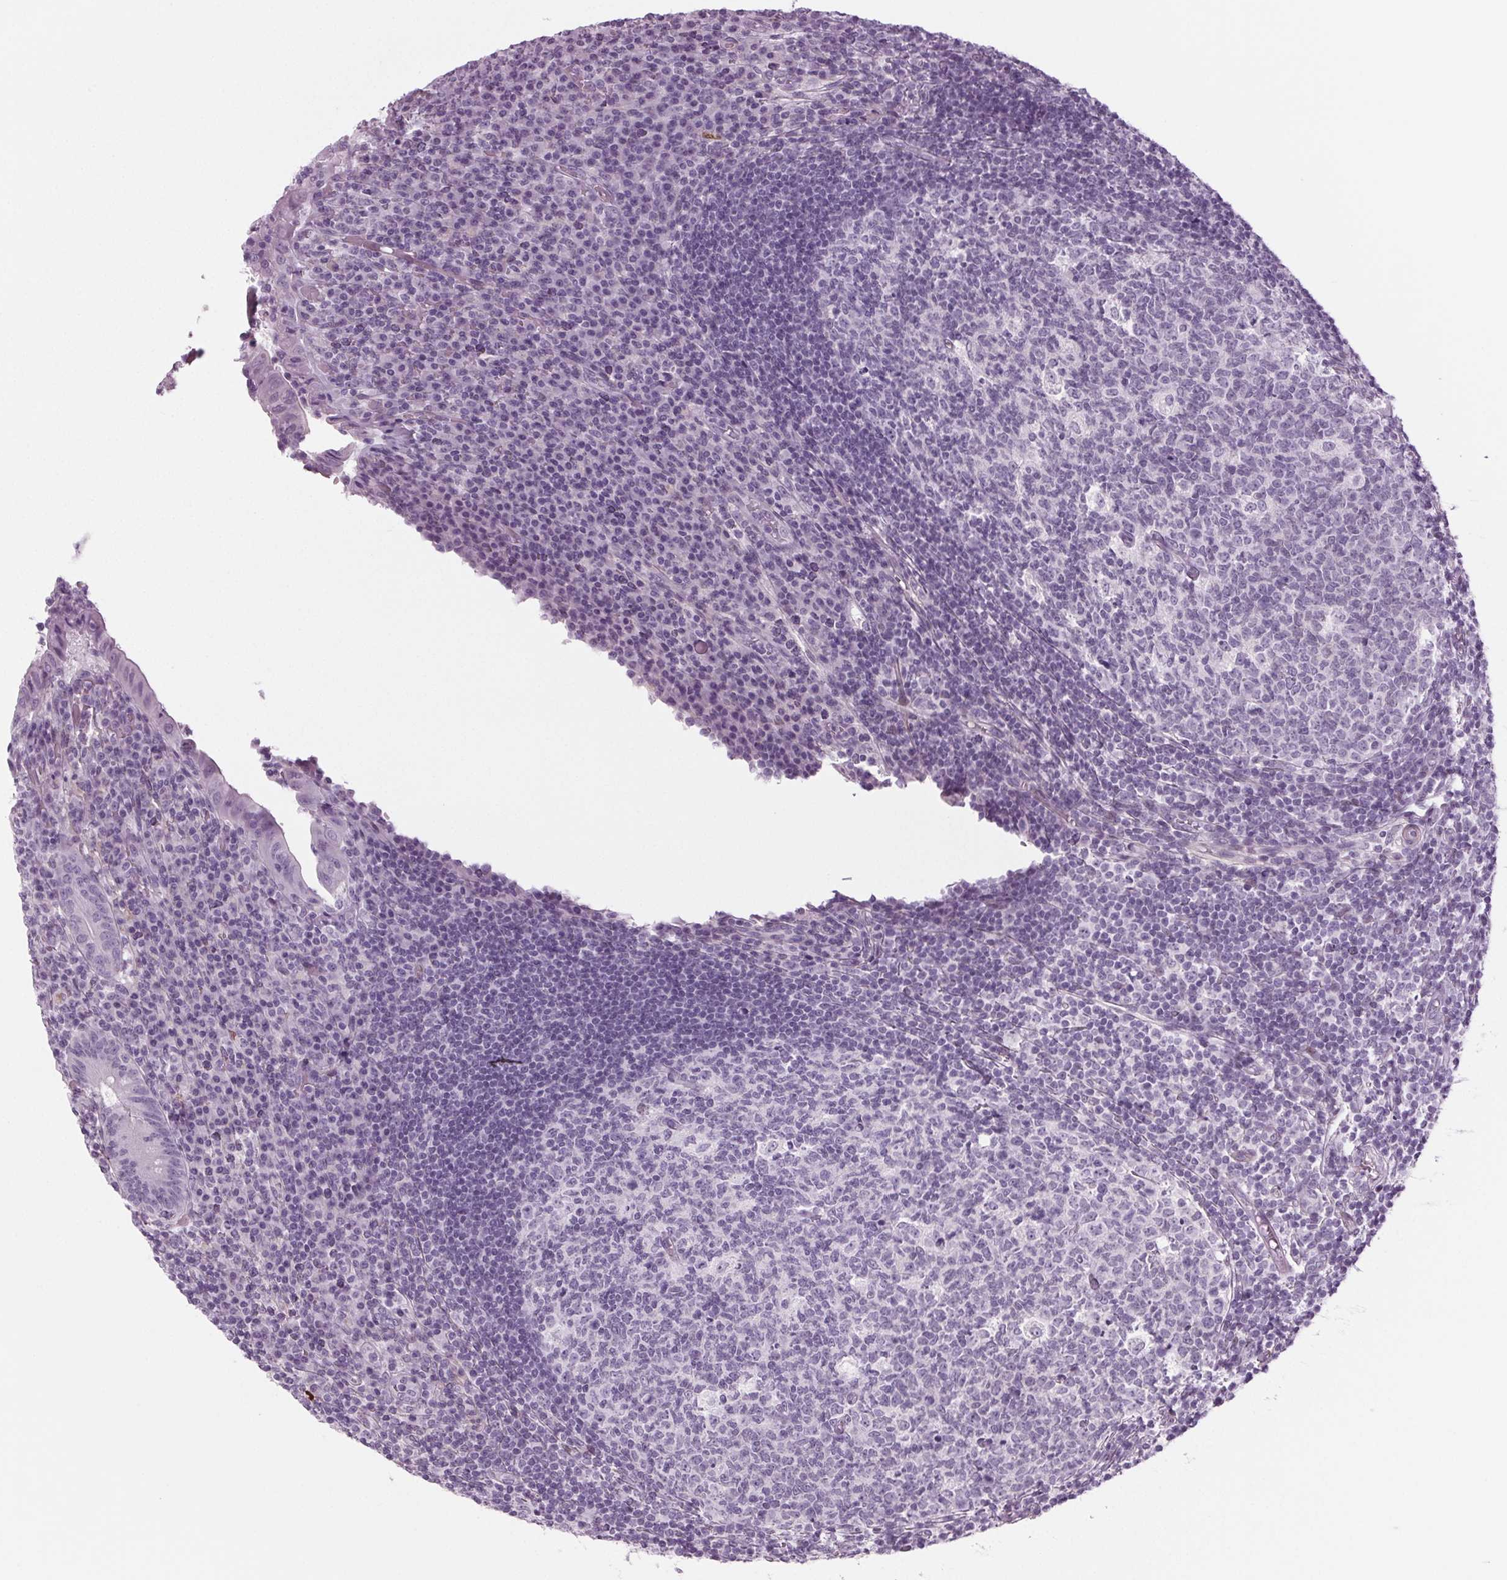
{"staining": {"intensity": "negative", "quantity": "none", "location": "none"}, "tissue": "appendix", "cell_type": "Glandular cells", "image_type": "normal", "snomed": [{"axis": "morphology", "description": "Normal tissue, NOS"}, {"axis": "topography", "description": "Appendix"}], "caption": "Glandular cells are negative for protein expression in normal human appendix.", "gene": "BHLHE22", "patient": {"sex": "male", "age": 18}}